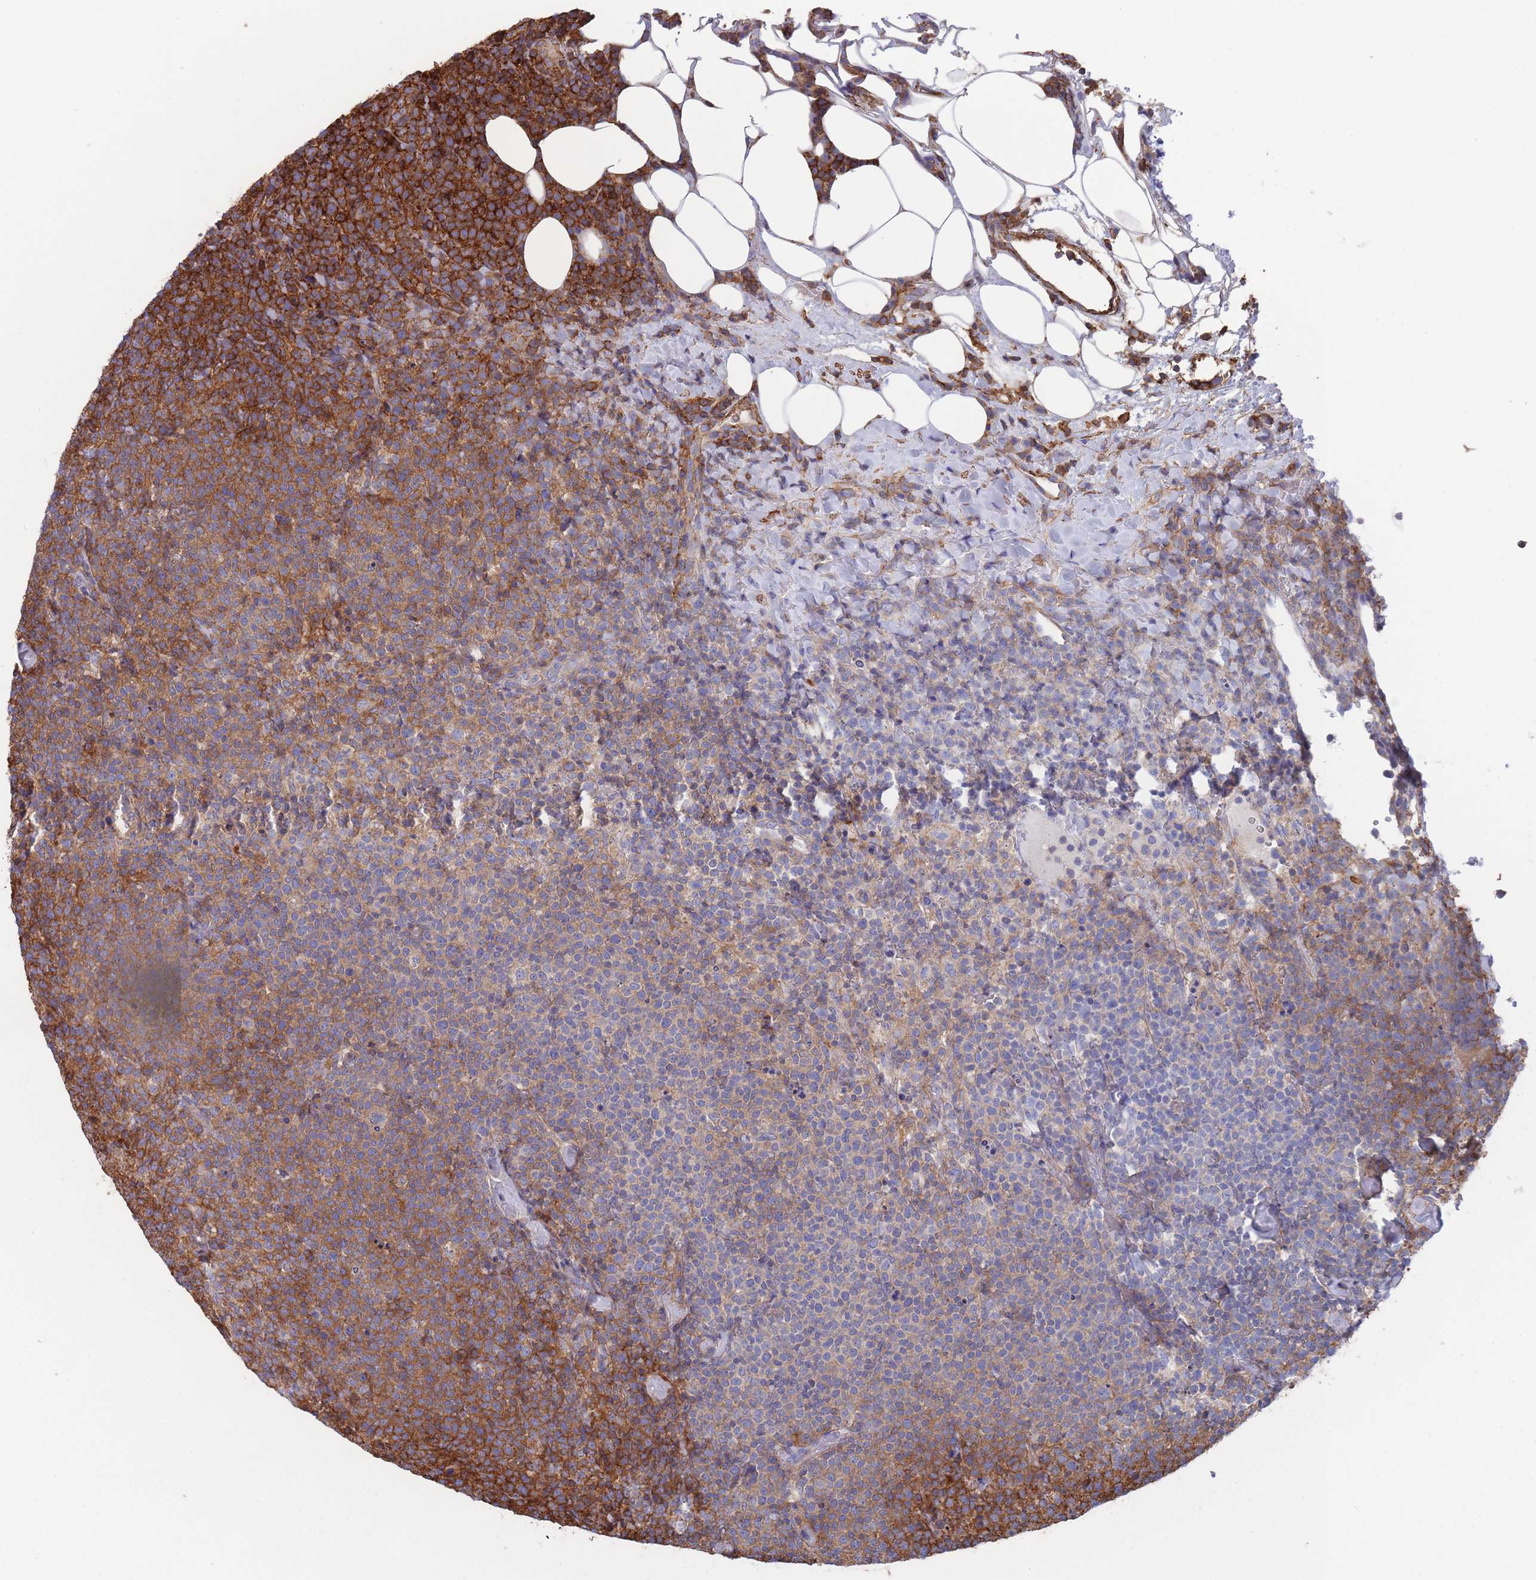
{"staining": {"intensity": "strong", "quantity": "<25%", "location": "cytoplasmic/membranous"}, "tissue": "lymphoma", "cell_type": "Tumor cells", "image_type": "cancer", "snomed": [{"axis": "morphology", "description": "Malignant lymphoma, non-Hodgkin's type, High grade"}, {"axis": "topography", "description": "Lymph node"}], "caption": "High-grade malignant lymphoma, non-Hodgkin's type tissue reveals strong cytoplasmic/membranous positivity in about <25% of tumor cells, visualized by immunohistochemistry.", "gene": "SCCPDH", "patient": {"sex": "male", "age": 61}}